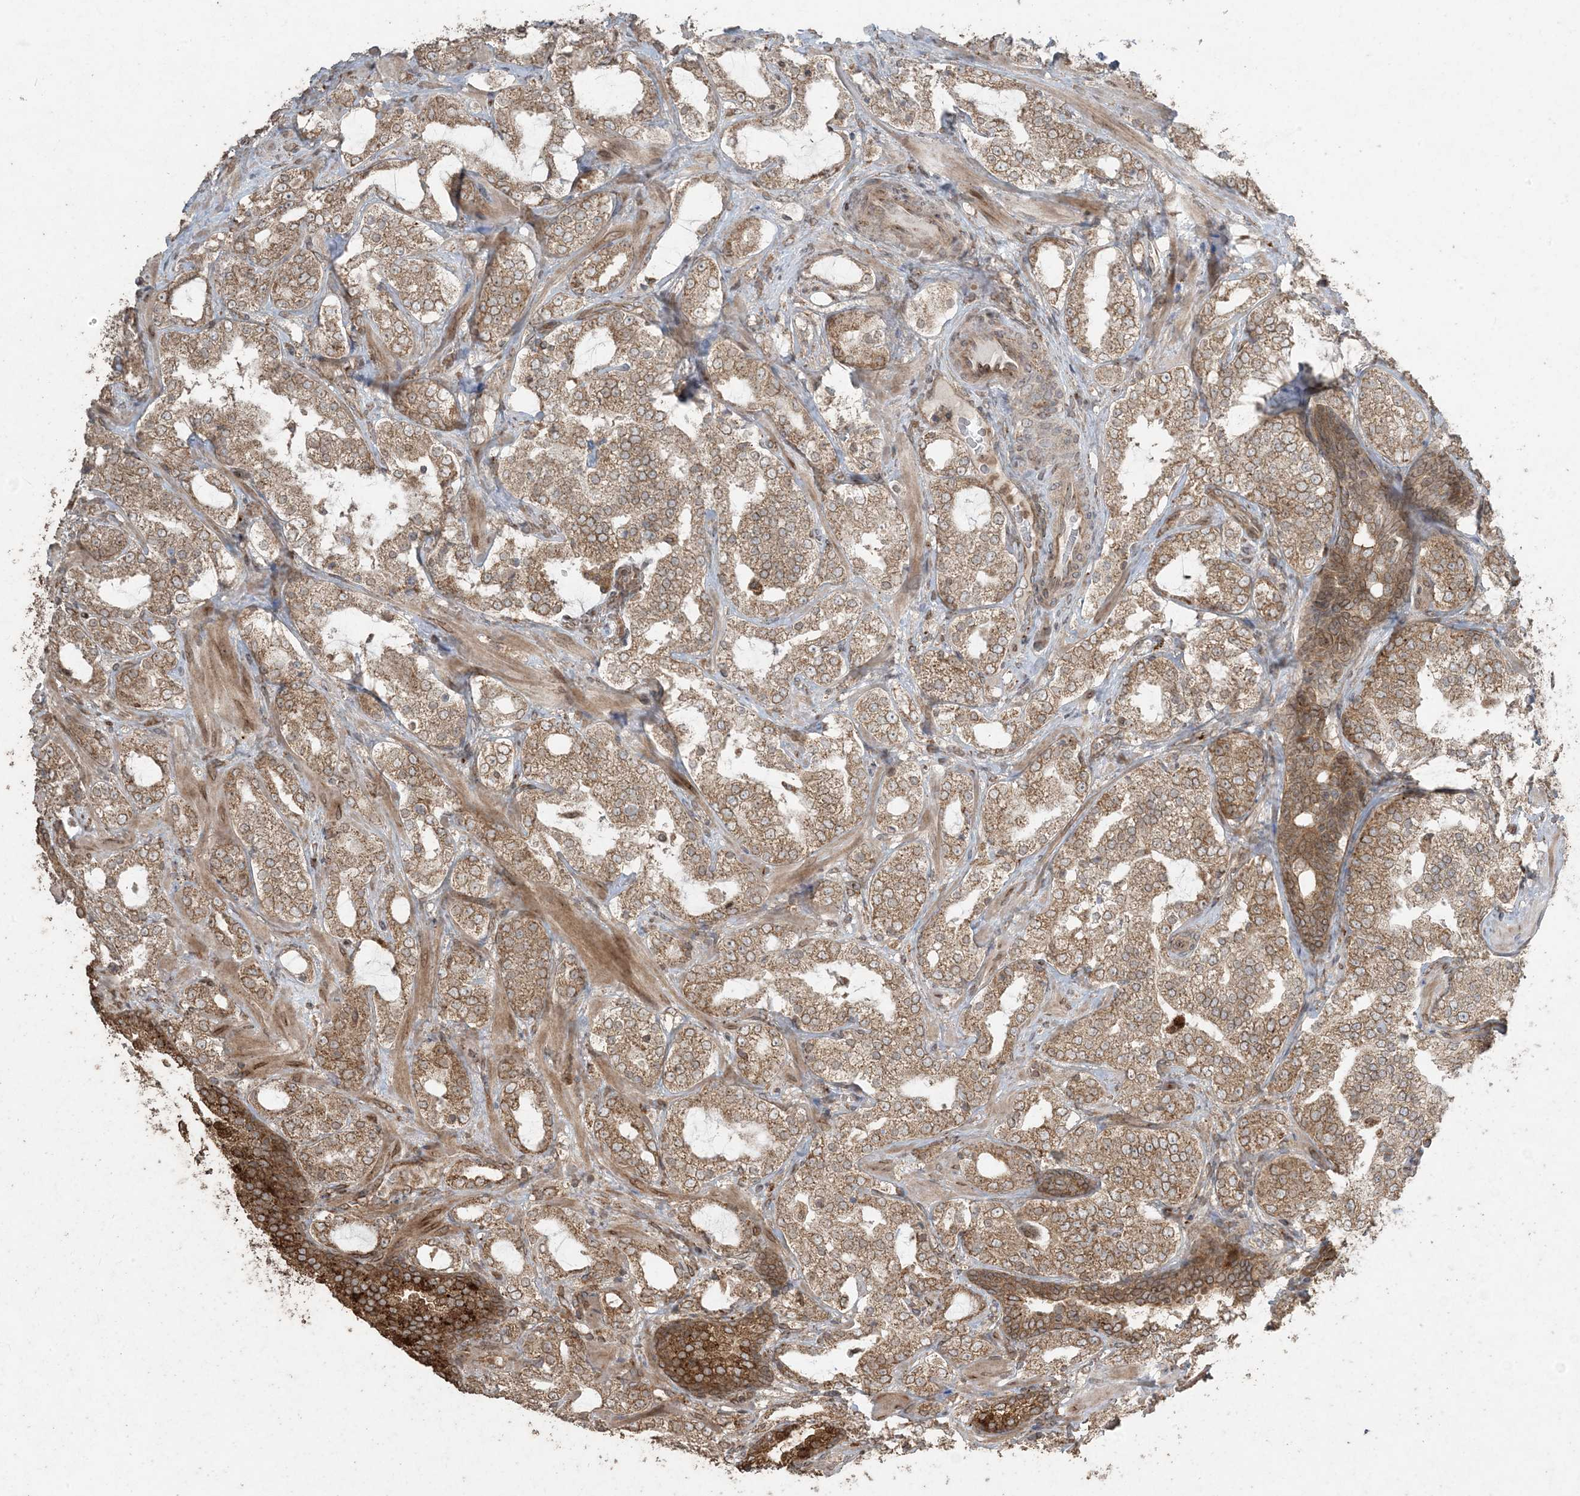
{"staining": {"intensity": "moderate", "quantity": ">75%", "location": "cytoplasmic/membranous"}, "tissue": "prostate cancer", "cell_type": "Tumor cells", "image_type": "cancer", "snomed": [{"axis": "morphology", "description": "Adenocarcinoma, High grade"}, {"axis": "topography", "description": "Prostate"}], "caption": "An immunohistochemistry (IHC) micrograph of tumor tissue is shown. Protein staining in brown highlights moderate cytoplasmic/membranous positivity in adenocarcinoma (high-grade) (prostate) within tumor cells.", "gene": "DDX19B", "patient": {"sex": "male", "age": 64}}